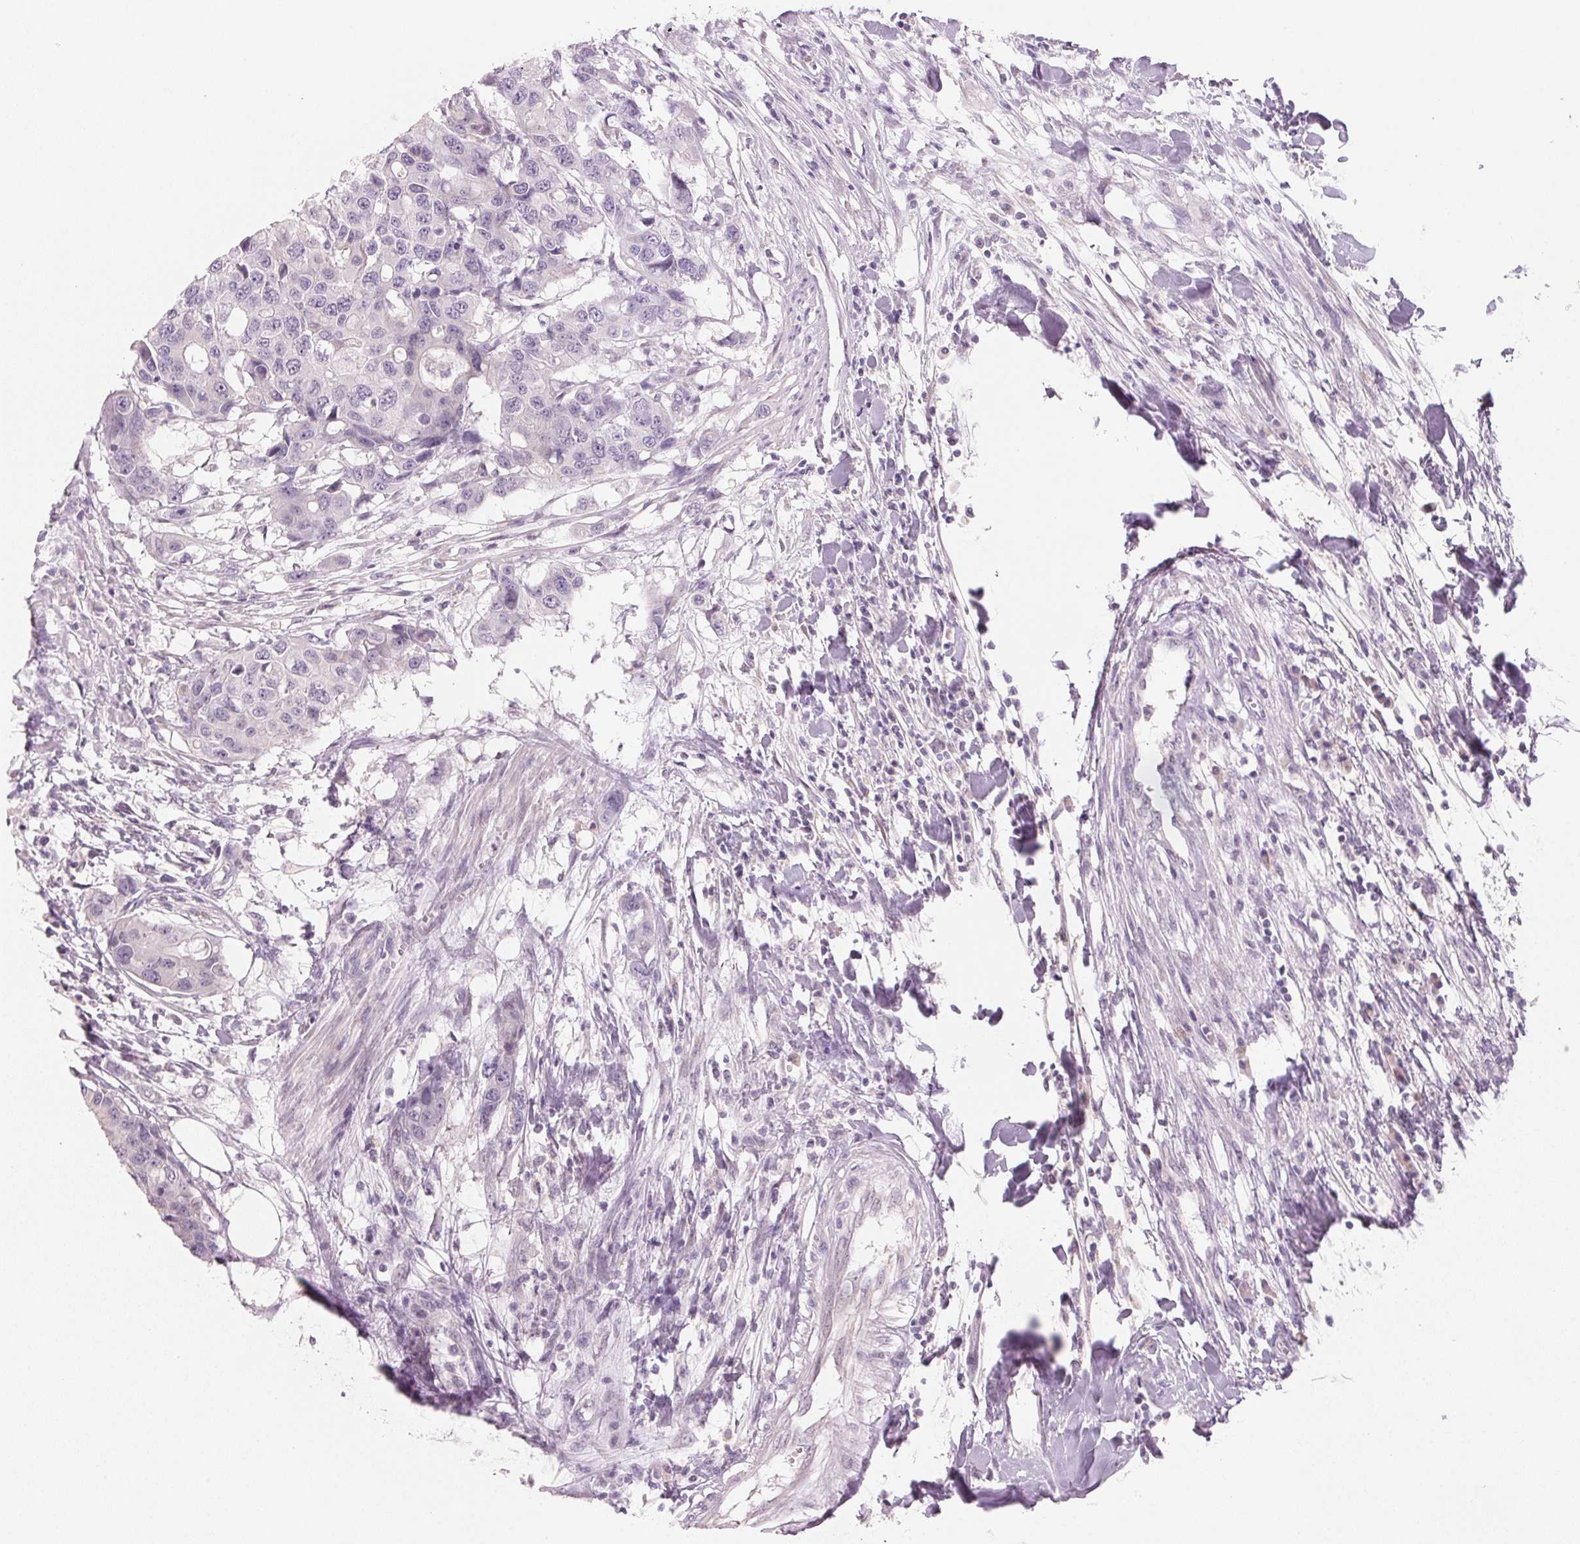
{"staining": {"intensity": "negative", "quantity": "none", "location": "none"}, "tissue": "colorectal cancer", "cell_type": "Tumor cells", "image_type": "cancer", "snomed": [{"axis": "morphology", "description": "Adenocarcinoma, NOS"}, {"axis": "topography", "description": "Colon"}], "caption": "The photomicrograph exhibits no significant staining in tumor cells of colorectal cancer (adenocarcinoma).", "gene": "ADAM20", "patient": {"sex": "male", "age": 77}}